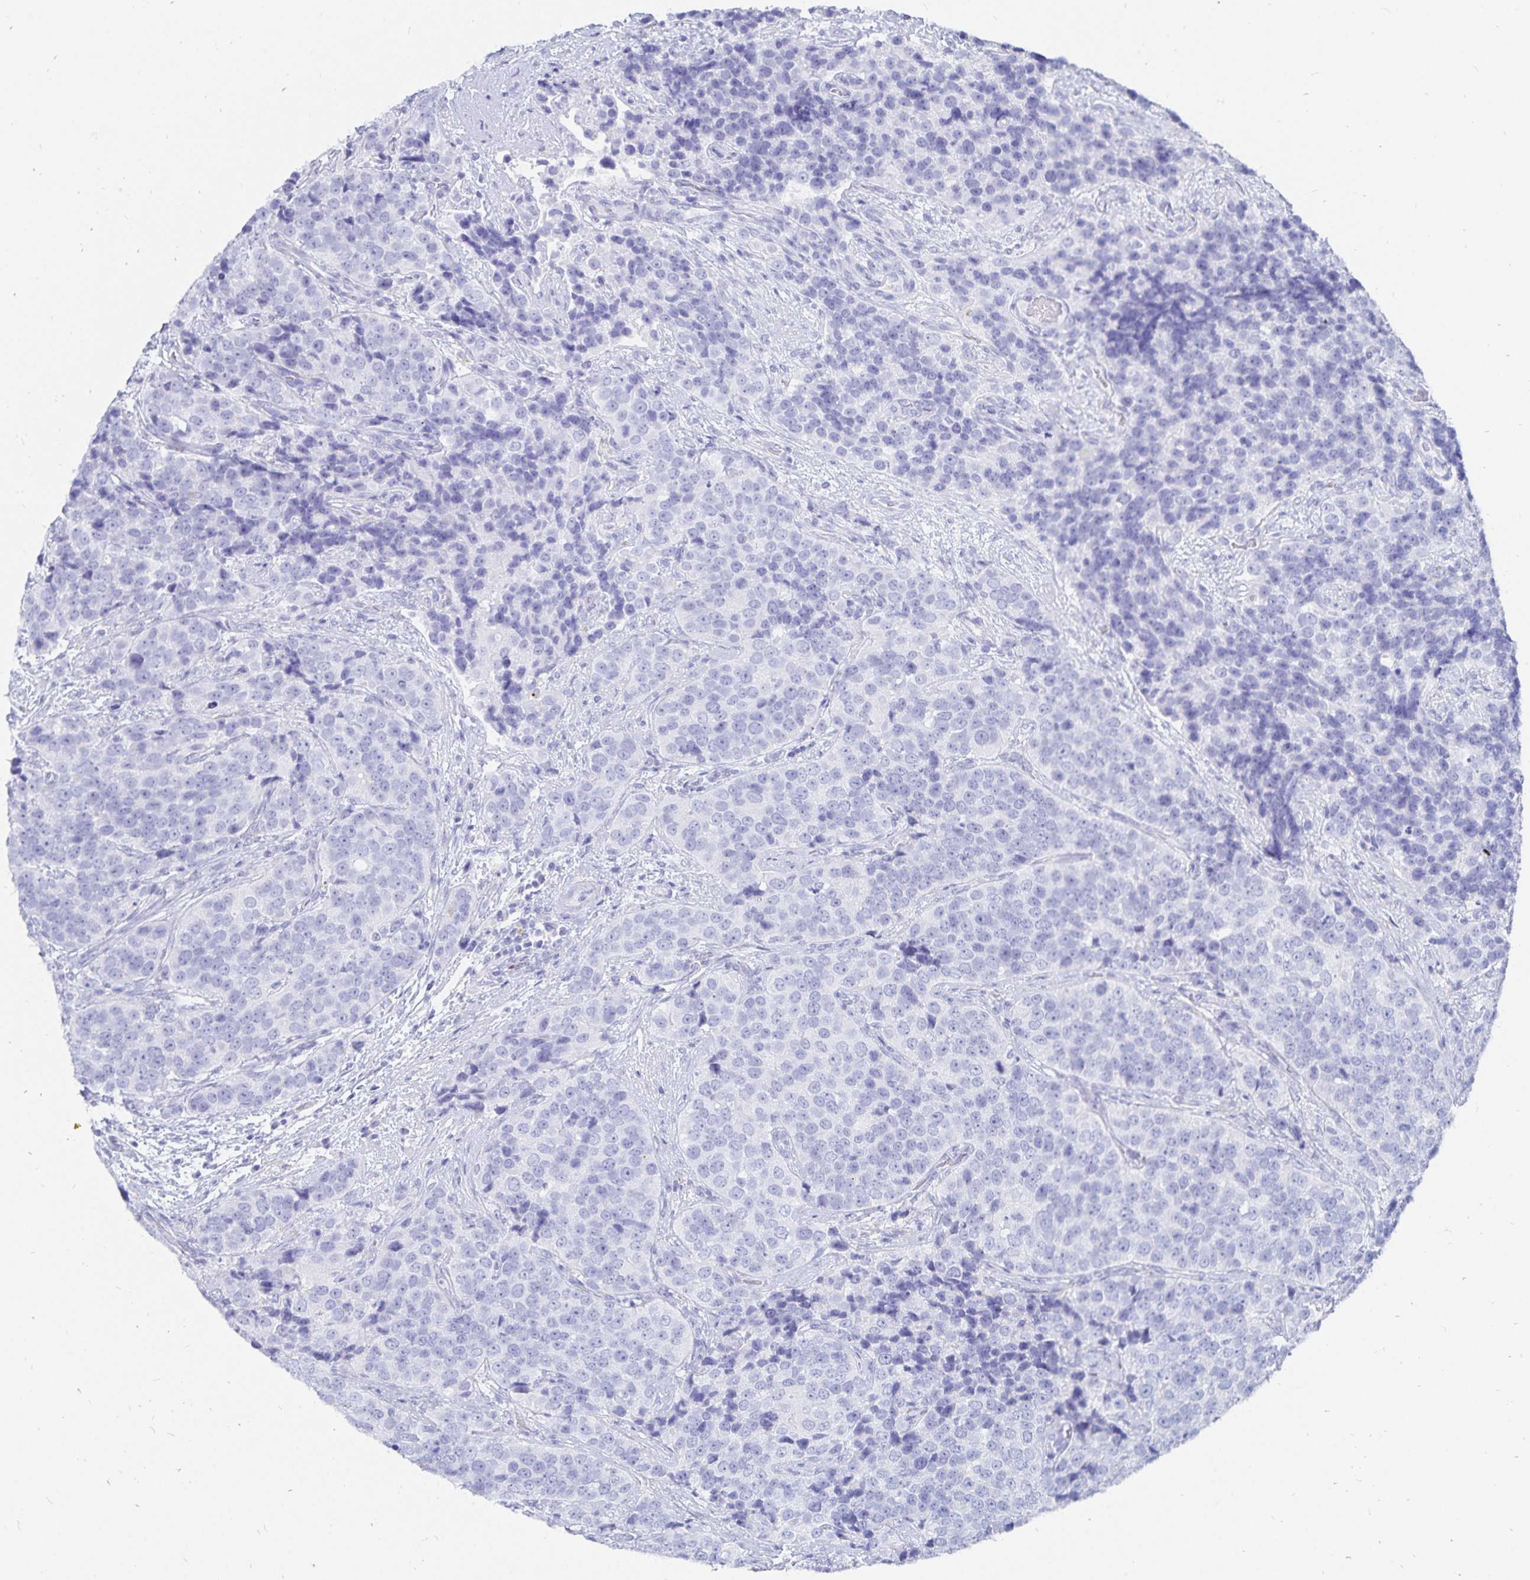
{"staining": {"intensity": "negative", "quantity": "none", "location": "none"}, "tissue": "urothelial cancer", "cell_type": "Tumor cells", "image_type": "cancer", "snomed": [{"axis": "morphology", "description": "Urothelial carcinoma, NOS"}, {"axis": "topography", "description": "Urinary bladder"}], "caption": "There is no significant positivity in tumor cells of urothelial cancer.", "gene": "INSL5", "patient": {"sex": "male", "age": 52}}